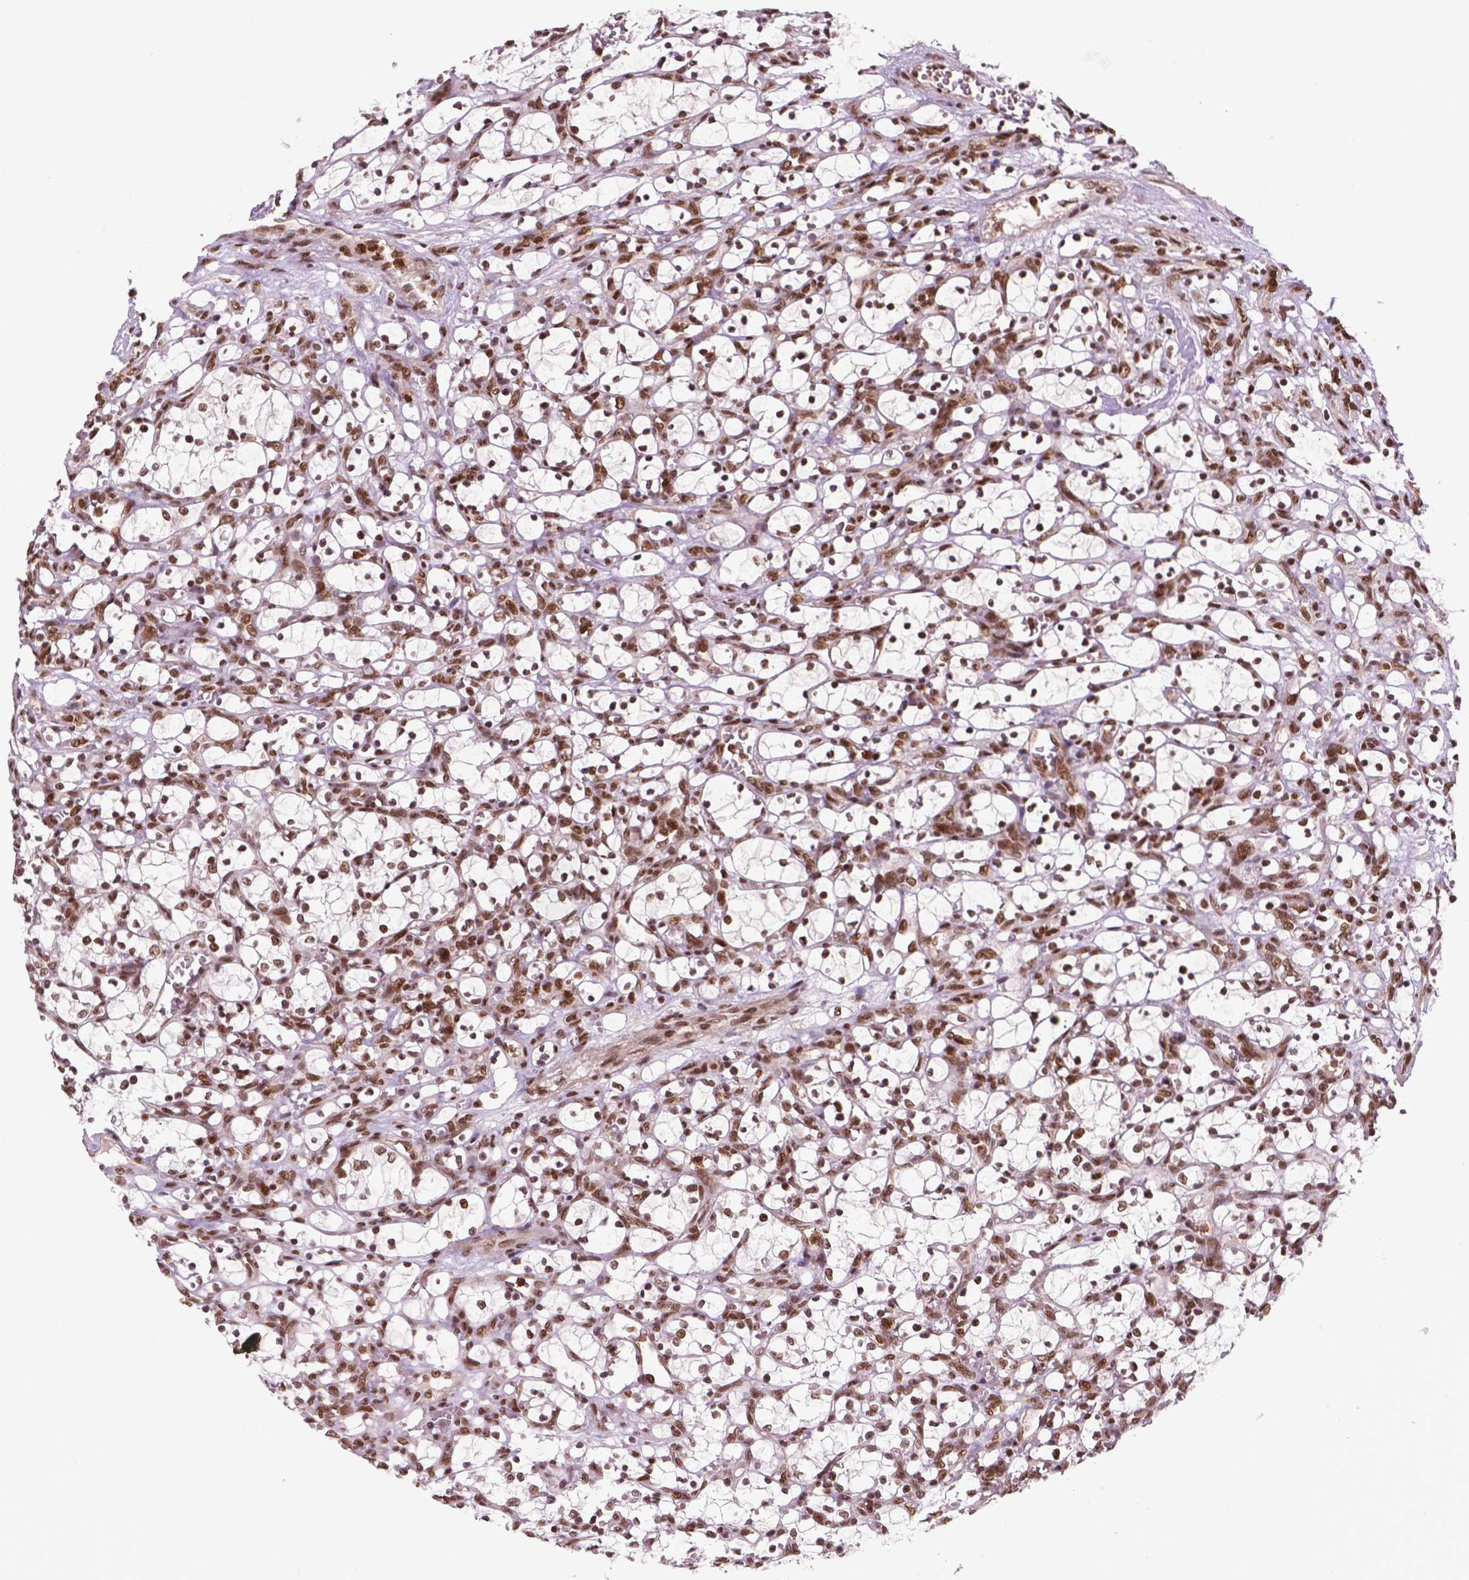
{"staining": {"intensity": "moderate", "quantity": ">75%", "location": "nuclear"}, "tissue": "renal cancer", "cell_type": "Tumor cells", "image_type": "cancer", "snomed": [{"axis": "morphology", "description": "Adenocarcinoma, NOS"}, {"axis": "topography", "description": "Kidney"}], "caption": "High-magnification brightfield microscopy of renal adenocarcinoma stained with DAB (brown) and counterstained with hematoxylin (blue). tumor cells exhibit moderate nuclear expression is present in about>75% of cells. Nuclei are stained in blue.", "gene": "SIRT6", "patient": {"sex": "female", "age": 69}}